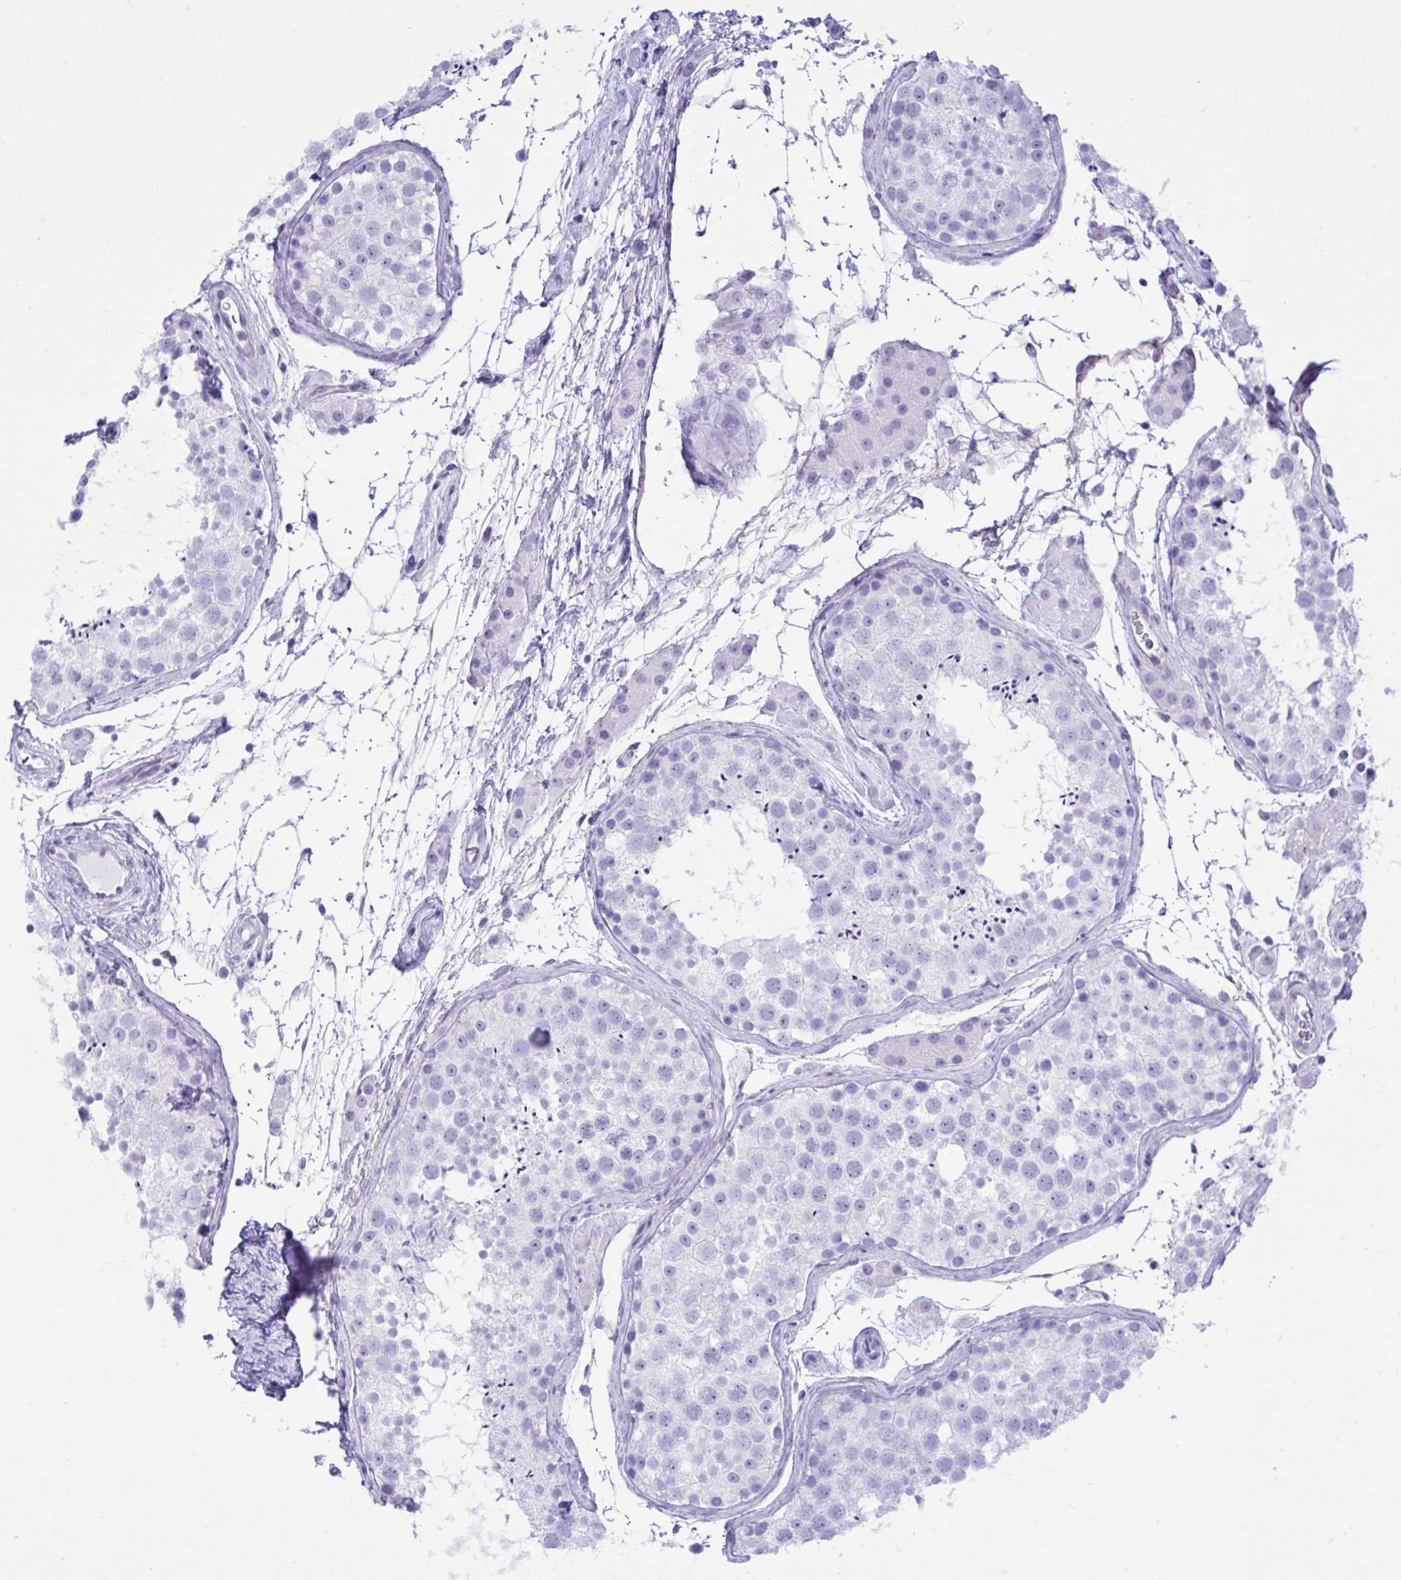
{"staining": {"intensity": "negative", "quantity": "none", "location": "none"}, "tissue": "testis", "cell_type": "Cells in seminiferous ducts", "image_type": "normal", "snomed": [{"axis": "morphology", "description": "Normal tissue, NOS"}, {"axis": "topography", "description": "Testis"}], "caption": "This is an immunohistochemistry image of unremarkable testis. There is no expression in cells in seminiferous ducts.", "gene": "BEX5", "patient": {"sex": "male", "age": 41}}